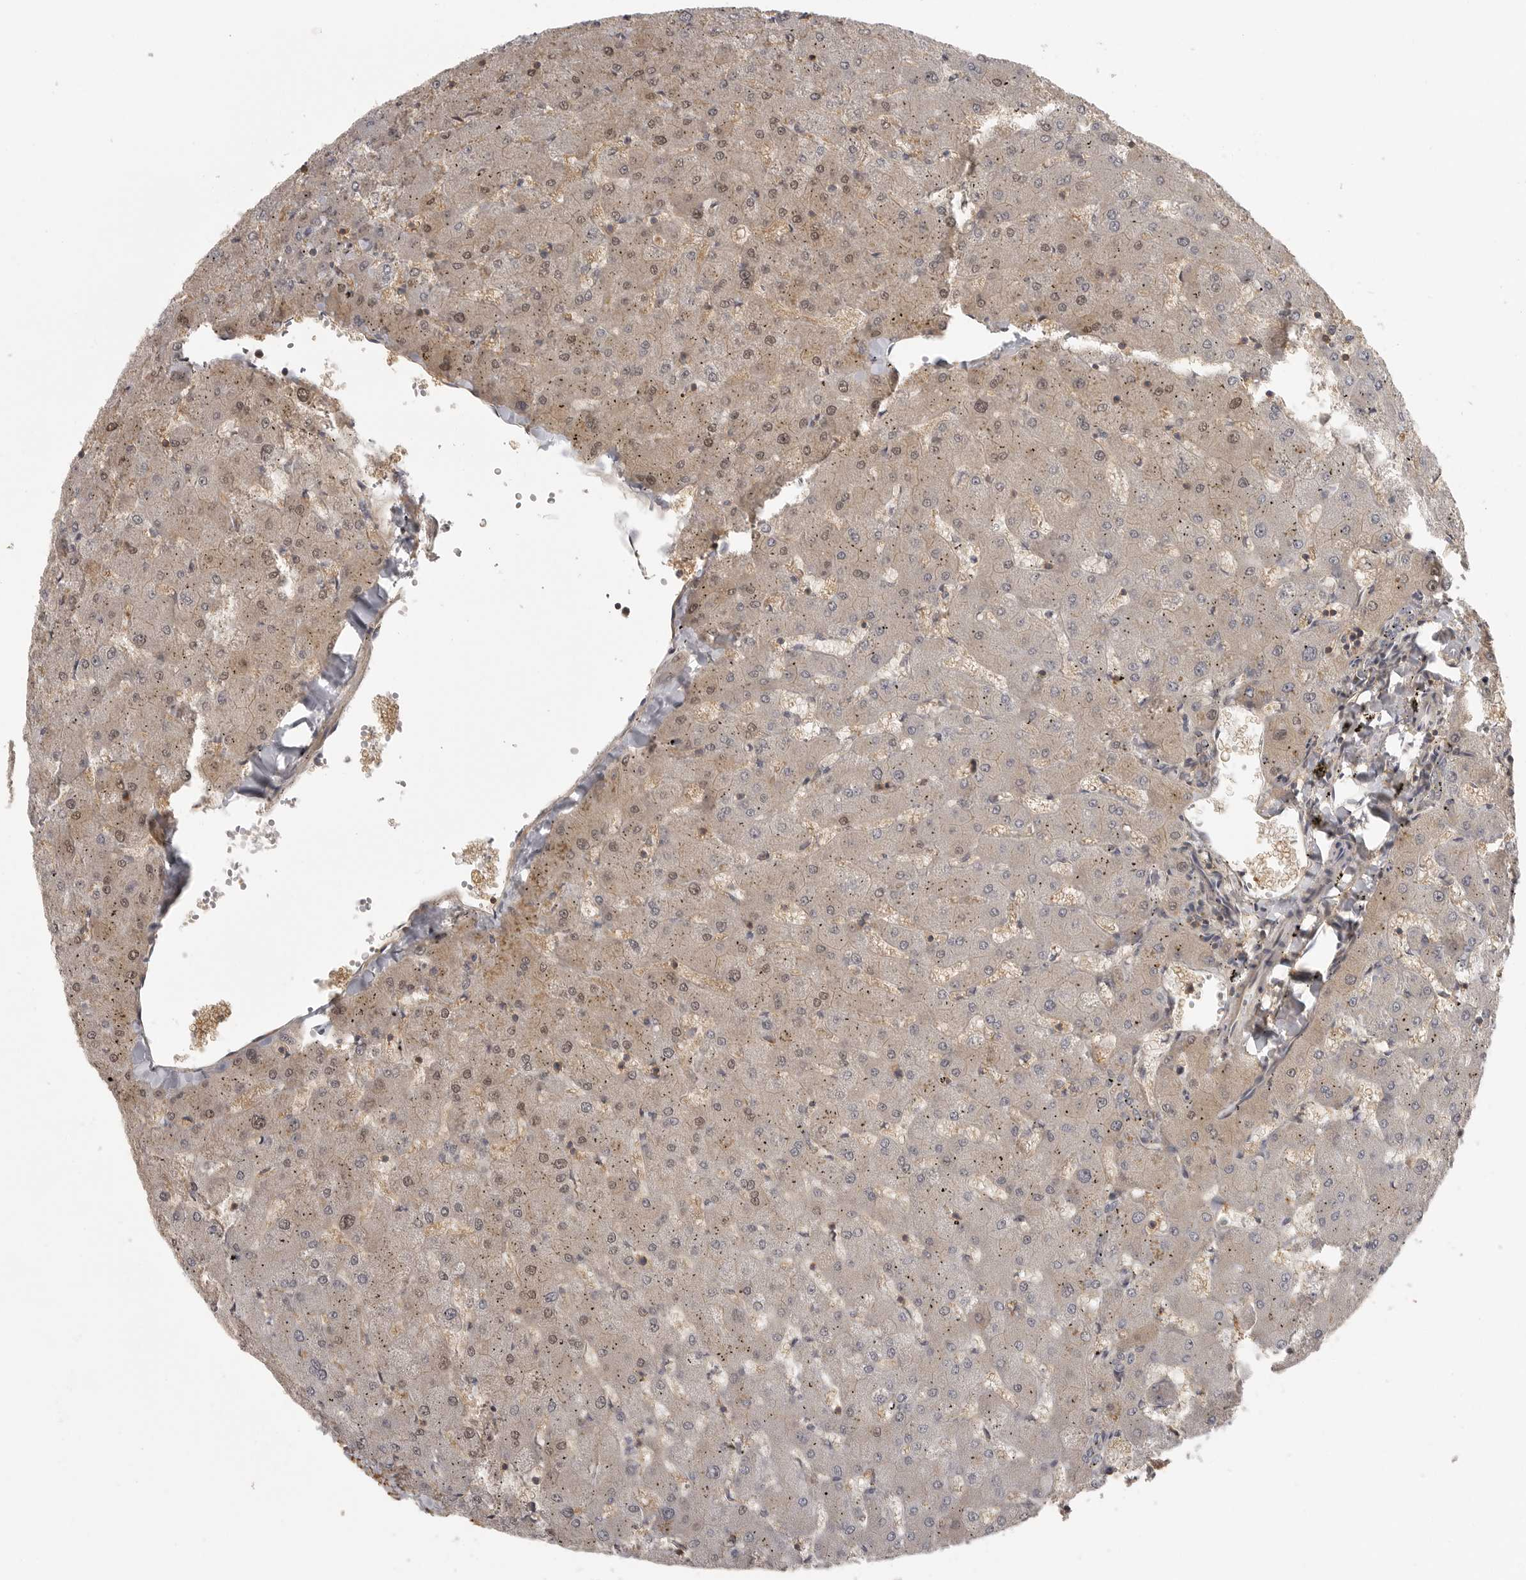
{"staining": {"intensity": "moderate", "quantity": "<25%", "location": "cytoplasmic/membranous"}, "tissue": "liver", "cell_type": "Cholangiocytes", "image_type": "normal", "snomed": [{"axis": "morphology", "description": "Normal tissue, NOS"}, {"axis": "topography", "description": "Liver"}], "caption": "An IHC histopathology image of unremarkable tissue is shown. Protein staining in brown highlights moderate cytoplasmic/membranous positivity in liver within cholangiocytes. (Stains: DAB in brown, nuclei in blue, Microscopy: brightfield microscopy at high magnification).", "gene": "UROD", "patient": {"sex": "female", "age": 63}}